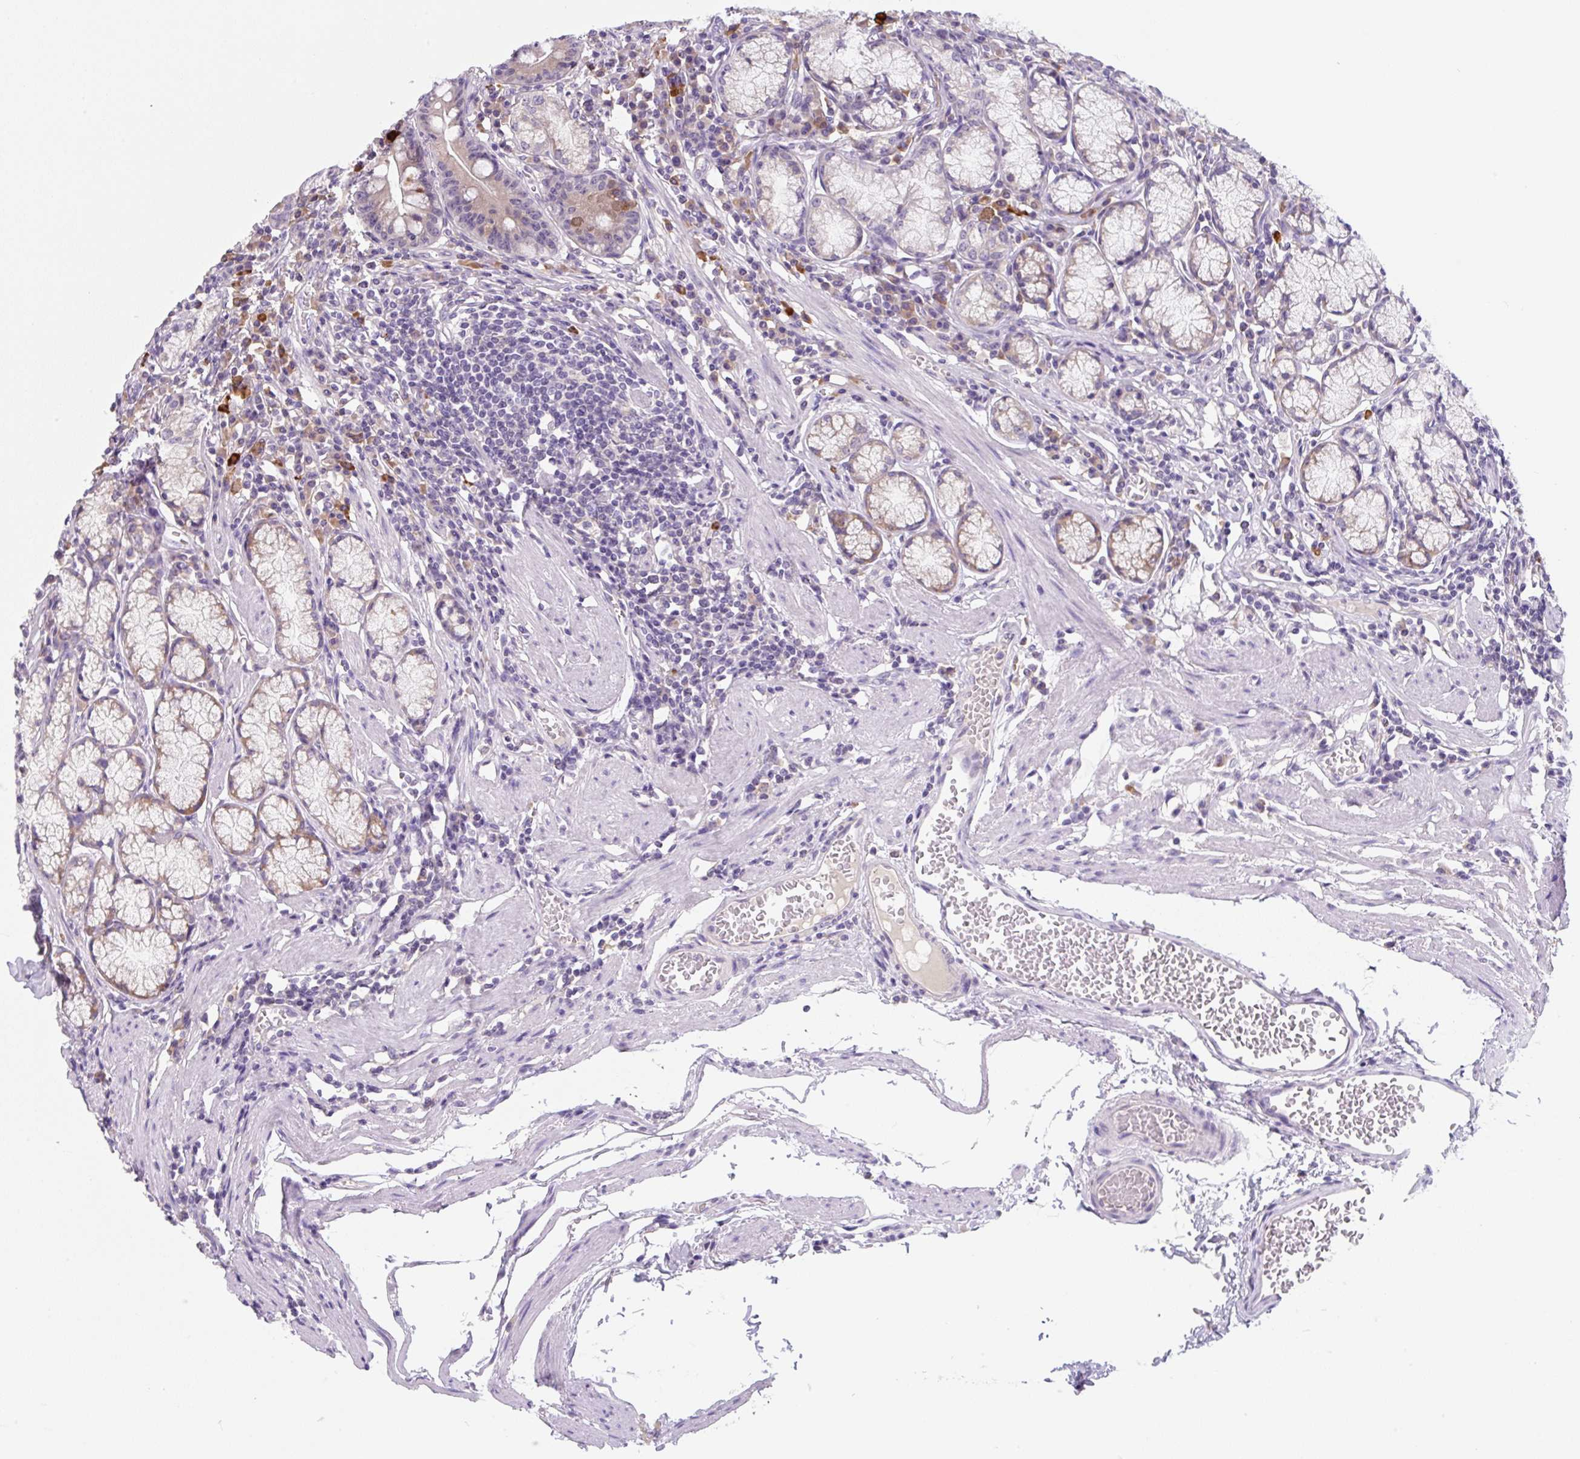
{"staining": {"intensity": "moderate", "quantity": "<25%", "location": "cytoplasmic/membranous"}, "tissue": "stomach", "cell_type": "Glandular cells", "image_type": "normal", "snomed": [{"axis": "morphology", "description": "Normal tissue, NOS"}, {"axis": "topography", "description": "Stomach"}], "caption": "Protein expression analysis of unremarkable stomach reveals moderate cytoplasmic/membranous staining in about <25% of glandular cells.", "gene": "FZD5", "patient": {"sex": "male", "age": 55}}